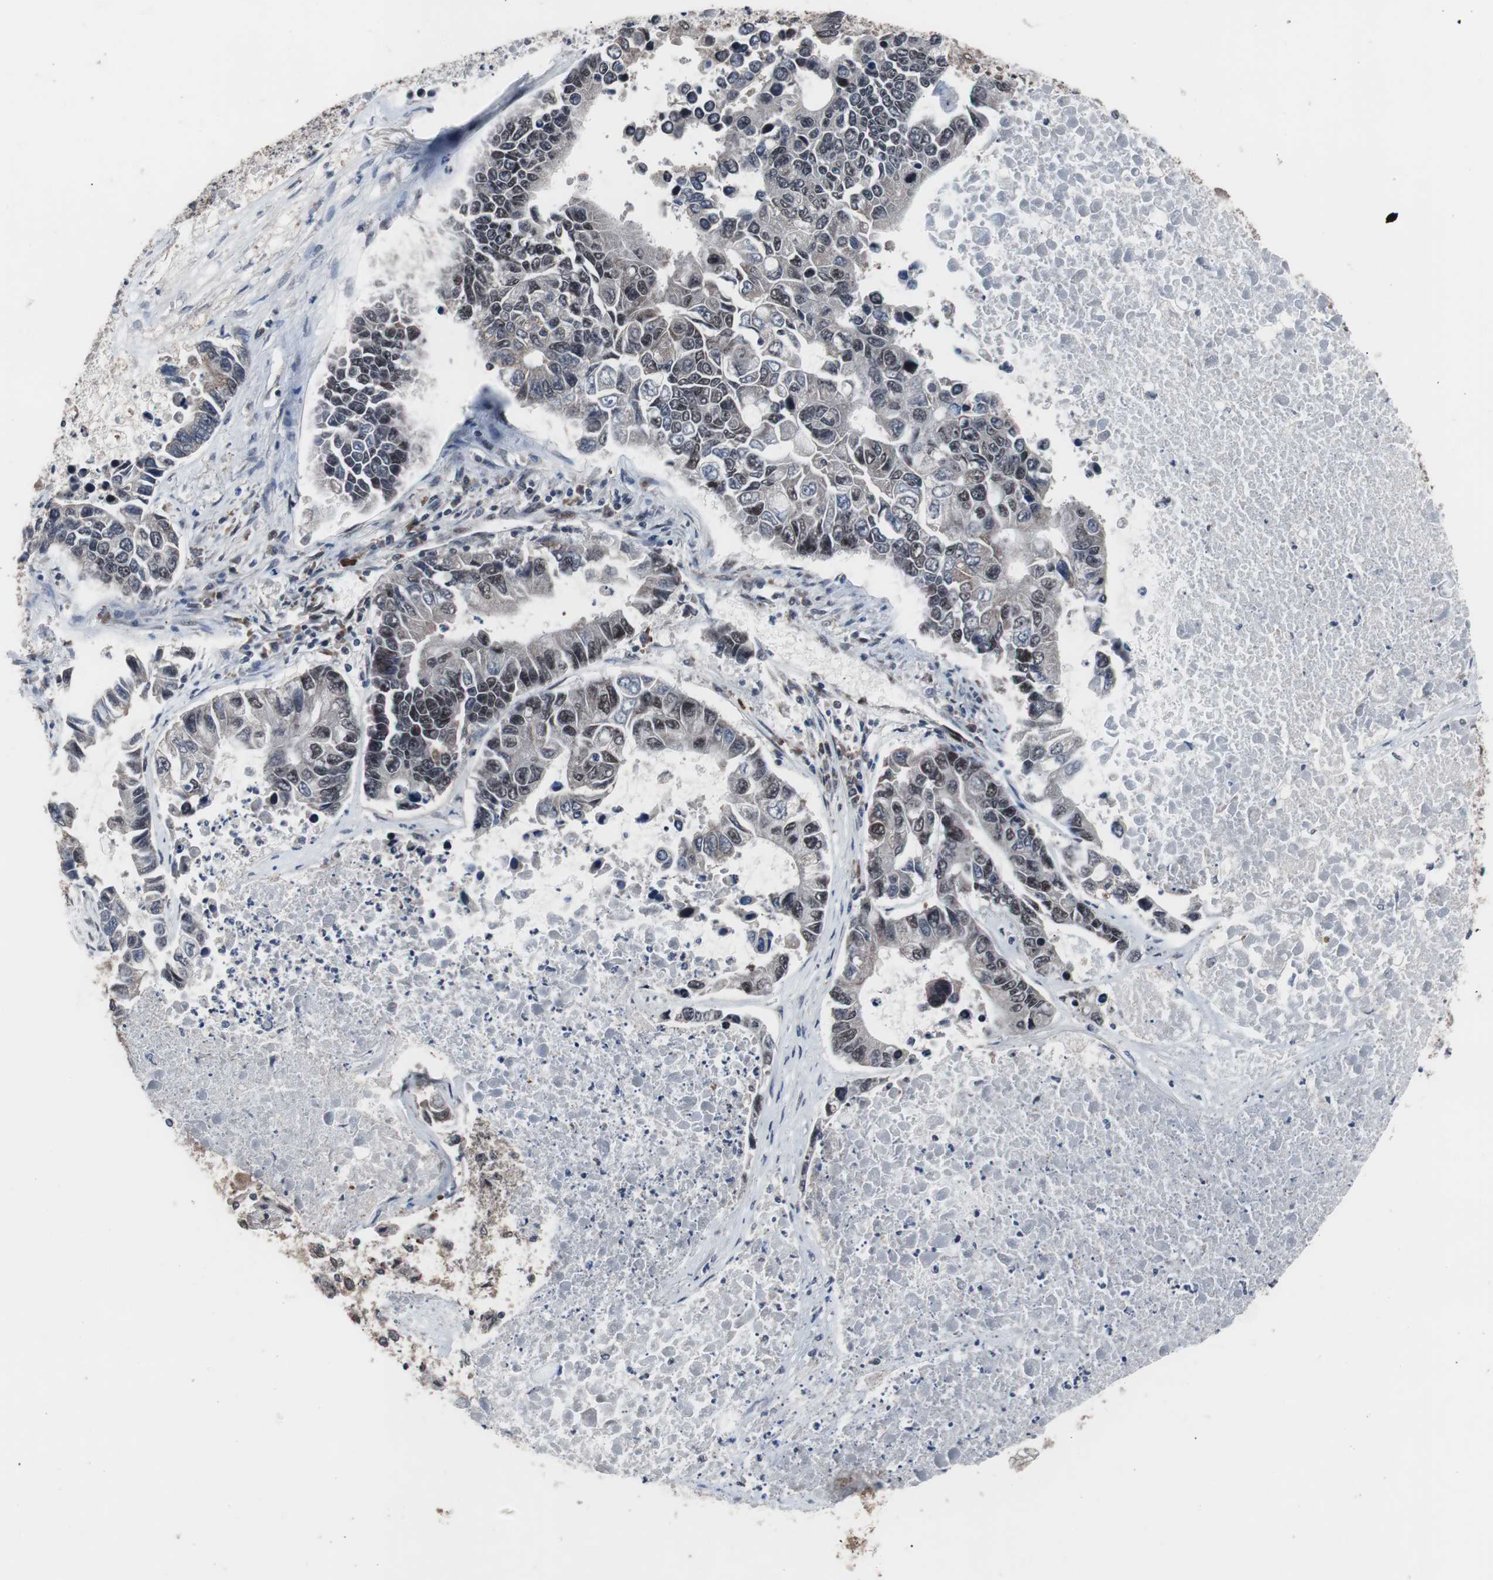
{"staining": {"intensity": "weak", "quantity": "25%-75%", "location": "nuclear"}, "tissue": "lung cancer", "cell_type": "Tumor cells", "image_type": "cancer", "snomed": [{"axis": "morphology", "description": "Adenocarcinoma, NOS"}, {"axis": "topography", "description": "Lung"}], "caption": "Immunohistochemical staining of human lung cancer demonstrates low levels of weak nuclear expression in about 25%-75% of tumor cells.", "gene": "GTF2F2", "patient": {"sex": "female", "age": 51}}